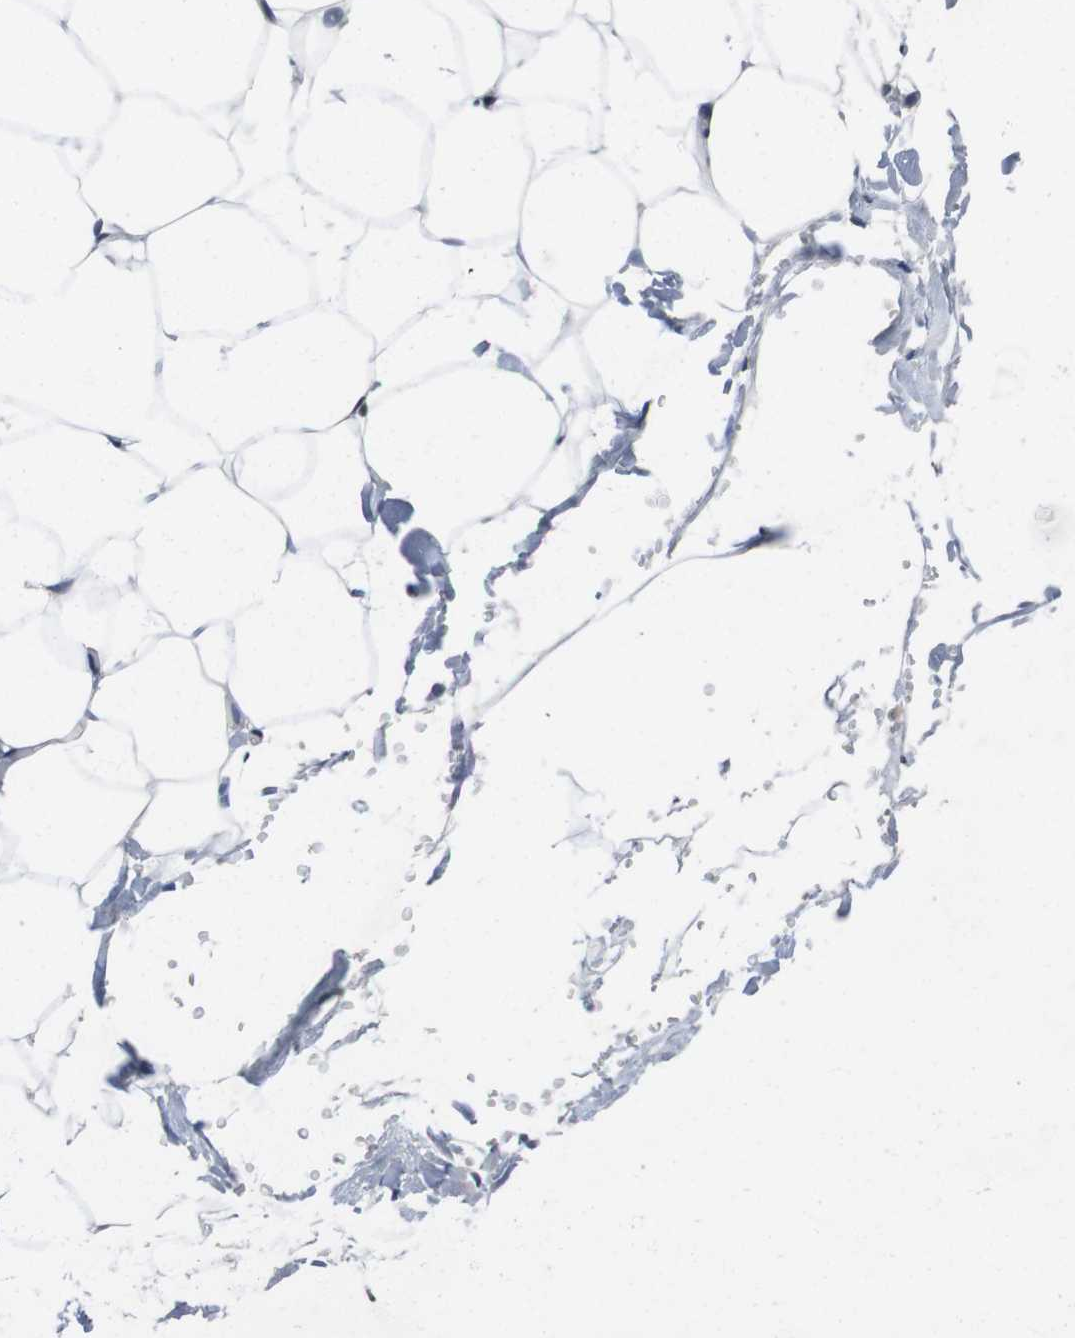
{"staining": {"intensity": "weak", "quantity": "25%-75%", "location": "cytoplasmic/membranous"}, "tissue": "adipose tissue", "cell_type": "Adipocytes", "image_type": "normal", "snomed": [{"axis": "morphology", "description": "Normal tissue, NOS"}, {"axis": "topography", "description": "Breast"}, {"axis": "topography", "description": "Adipose tissue"}], "caption": "An image of adipose tissue stained for a protein reveals weak cytoplasmic/membranous brown staining in adipocytes. The staining was performed using DAB (3,3'-diaminobenzidine), with brown indicating positive protein expression. Nuclei are stained blue with hematoxylin.", "gene": "ZBTB46", "patient": {"sex": "female", "age": 25}}